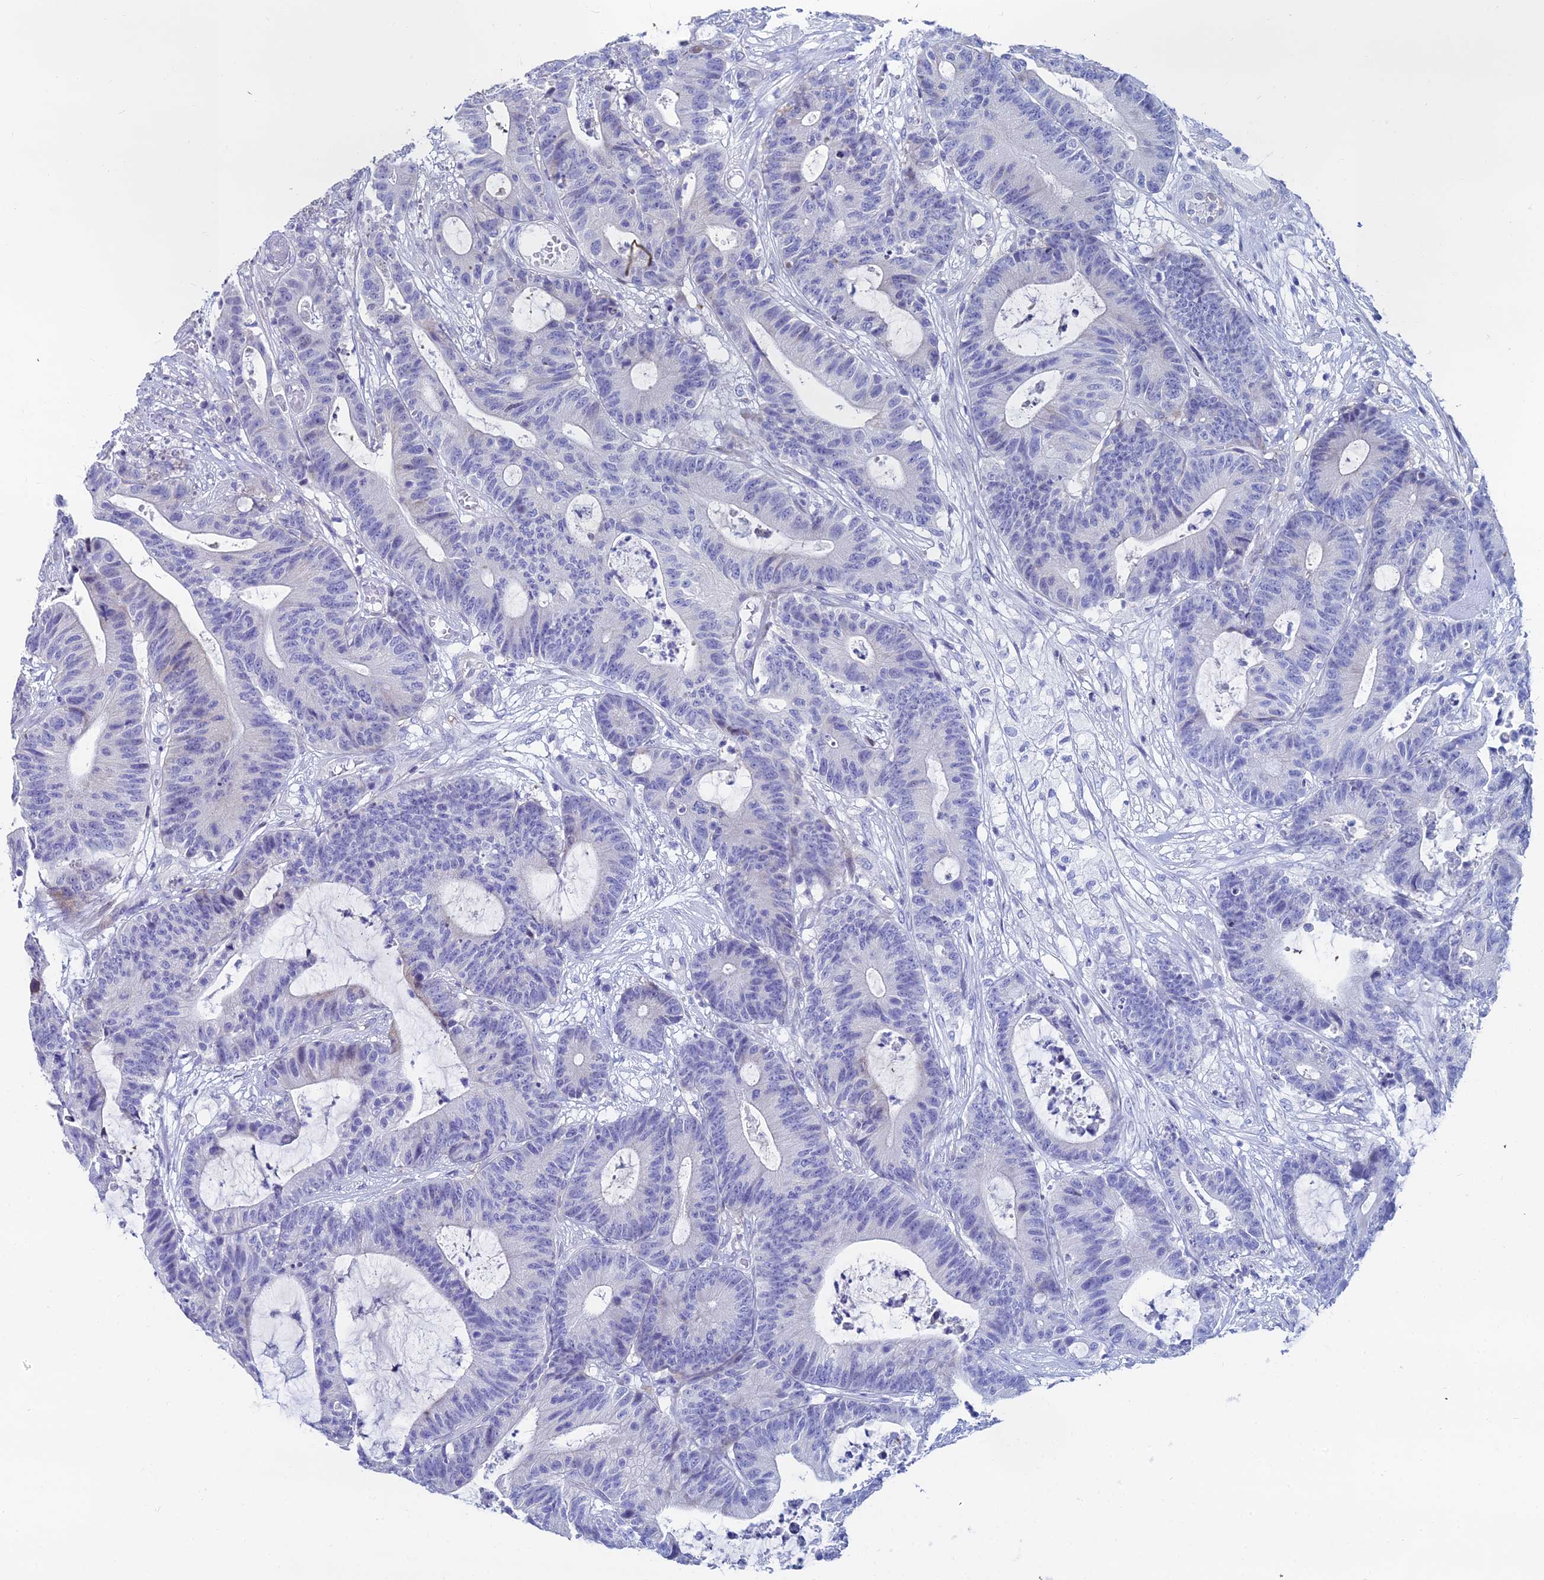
{"staining": {"intensity": "negative", "quantity": "none", "location": "none"}, "tissue": "colorectal cancer", "cell_type": "Tumor cells", "image_type": "cancer", "snomed": [{"axis": "morphology", "description": "Adenocarcinoma, NOS"}, {"axis": "topography", "description": "Colon"}], "caption": "This is a image of immunohistochemistry staining of adenocarcinoma (colorectal), which shows no positivity in tumor cells.", "gene": "HSPA1L", "patient": {"sex": "female", "age": 84}}